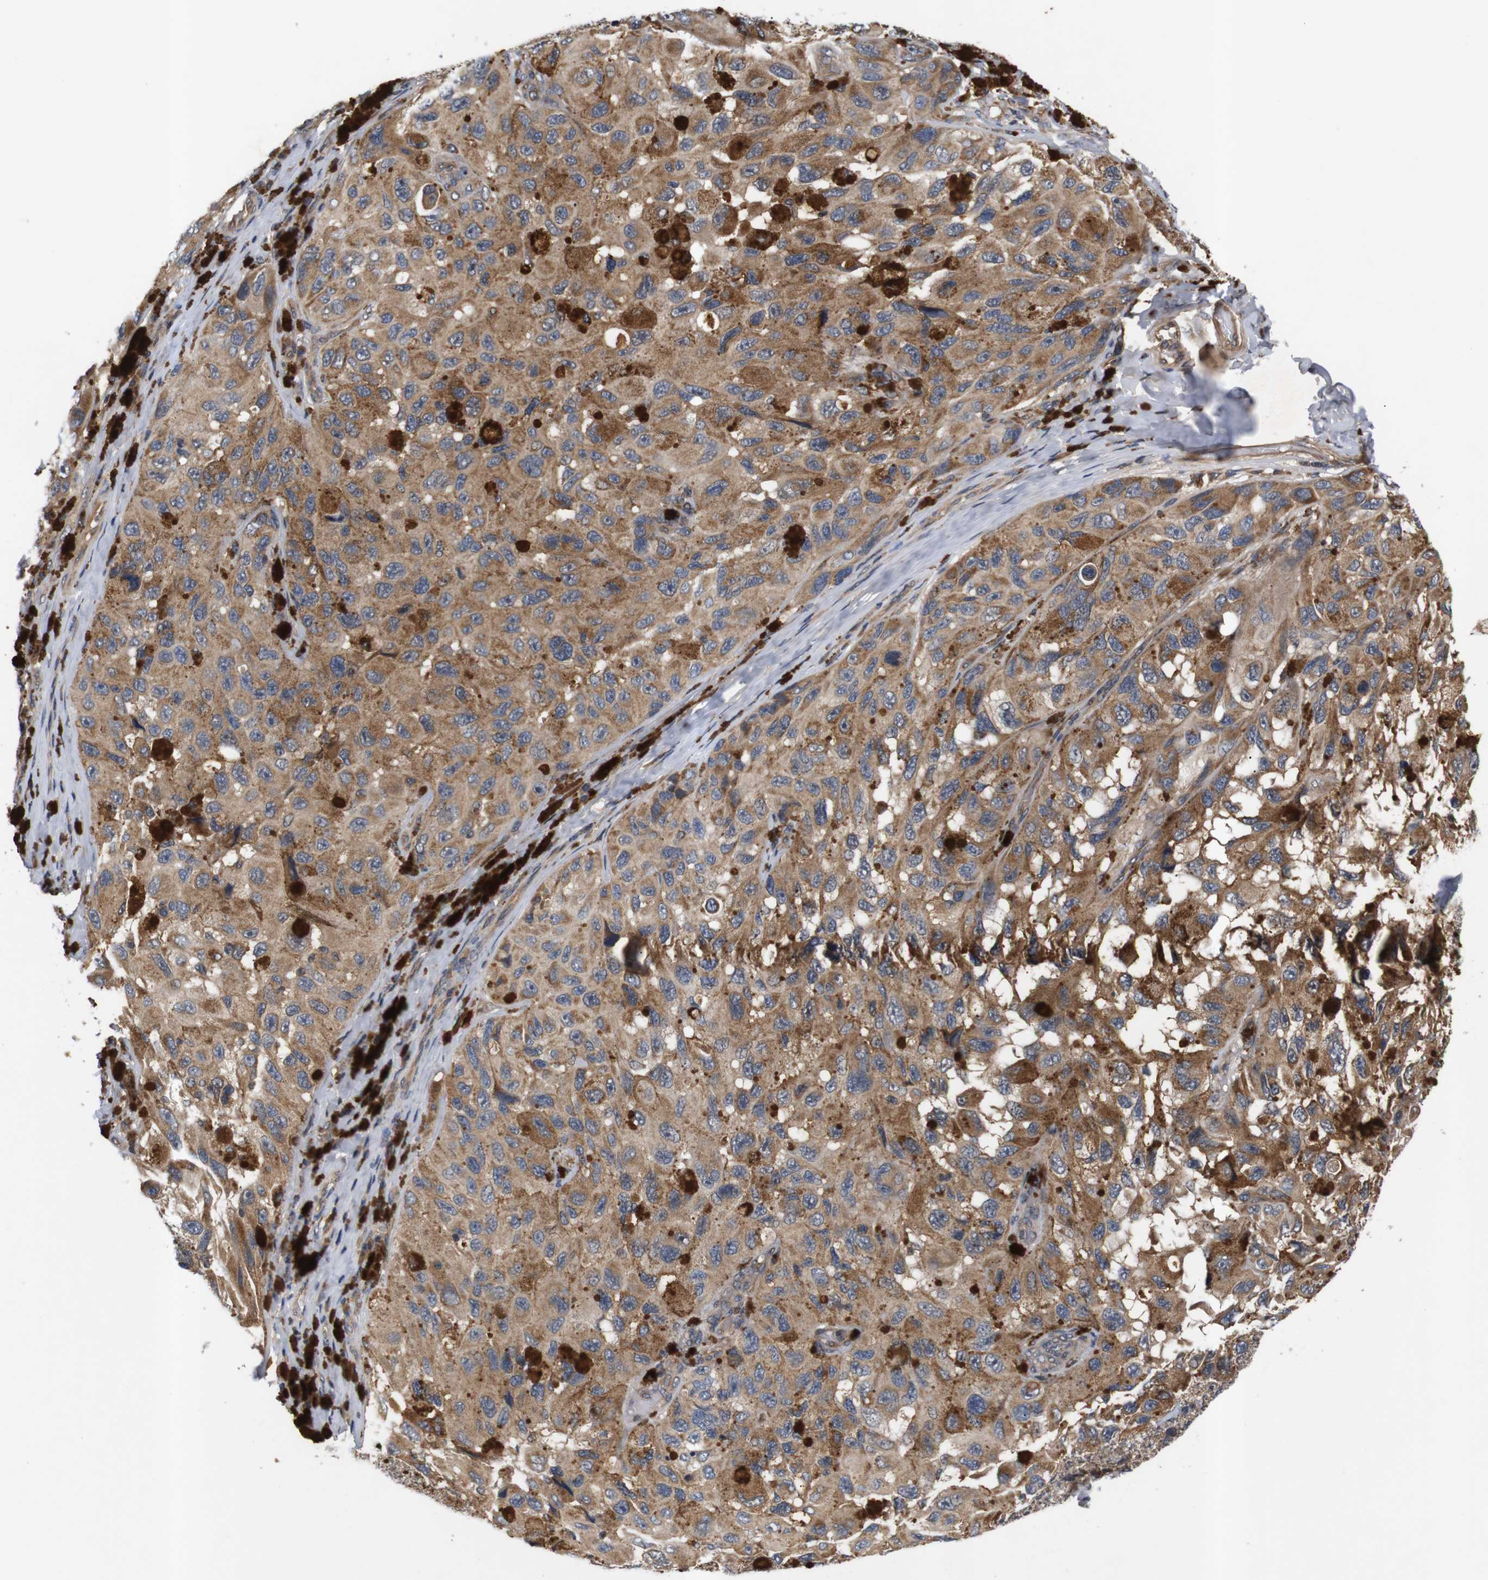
{"staining": {"intensity": "moderate", "quantity": ">75%", "location": "cytoplasmic/membranous"}, "tissue": "melanoma", "cell_type": "Tumor cells", "image_type": "cancer", "snomed": [{"axis": "morphology", "description": "Malignant melanoma, NOS"}, {"axis": "topography", "description": "Skin"}], "caption": "Malignant melanoma tissue reveals moderate cytoplasmic/membranous expression in approximately >75% of tumor cells, visualized by immunohistochemistry. Using DAB (brown) and hematoxylin (blue) stains, captured at high magnification using brightfield microscopy.", "gene": "RIPK1", "patient": {"sex": "female", "age": 73}}